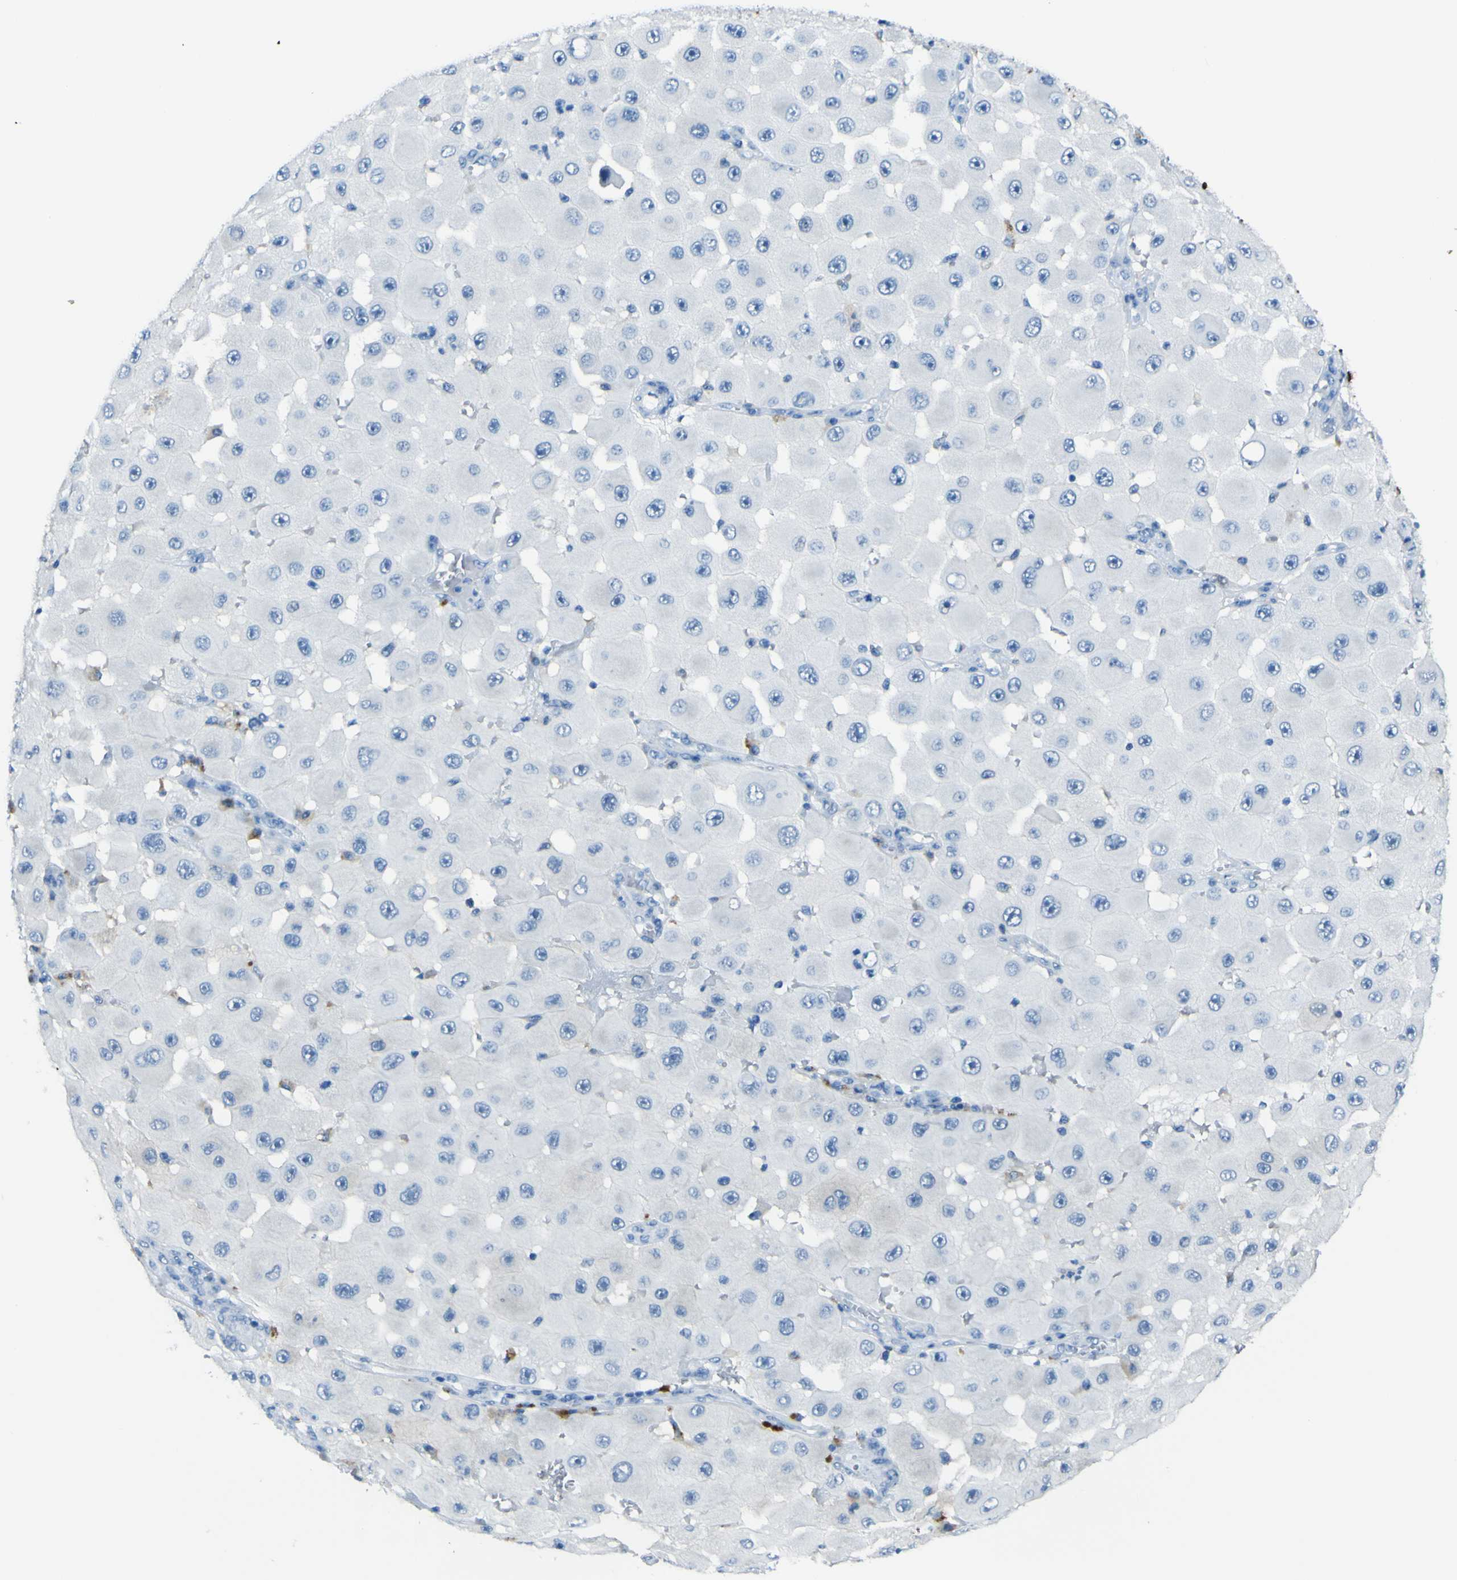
{"staining": {"intensity": "negative", "quantity": "none", "location": "none"}, "tissue": "melanoma", "cell_type": "Tumor cells", "image_type": "cancer", "snomed": [{"axis": "morphology", "description": "Malignant melanoma, NOS"}, {"axis": "topography", "description": "Skin"}], "caption": "This photomicrograph is of malignant melanoma stained with immunohistochemistry to label a protein in brown with the nuclei are counter-stained blue. There is no expression in tumor cells.", "gene": "PHKG1", "patient": {"sex": "female", "age": 81}}